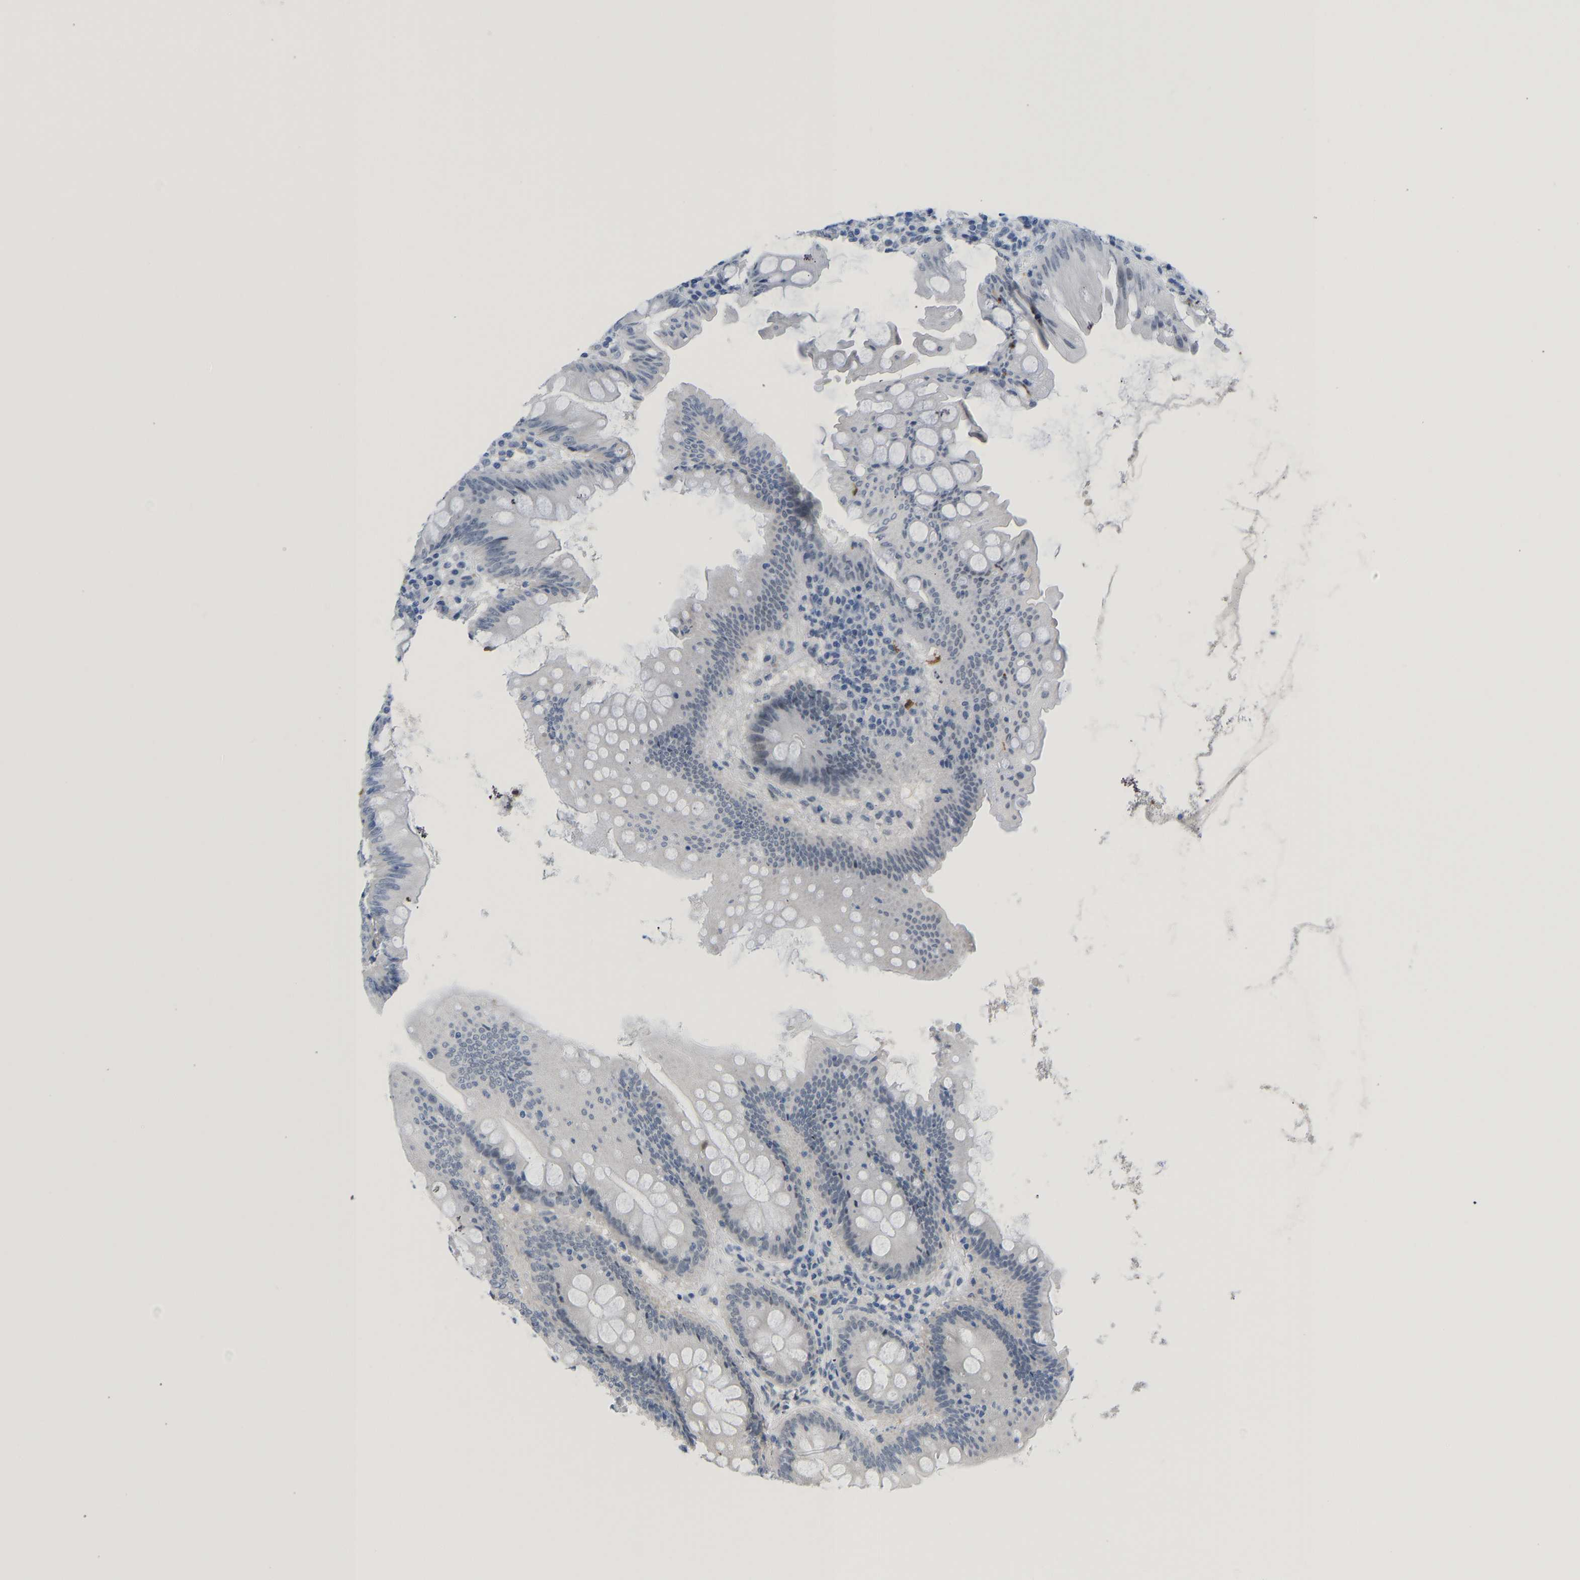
{"staining": {"intensity": "negative", "quantity": "none", "location": "none"}, "tissue": "appendix", "cell_type": "Glandular cells", "image_type": "normal", "snomed": [{"axis": "morphology", "description": "Normal tissue, NOS"}, {"axis": "topography", "description": "Appendix"}], "caption": "High magnification brightfield microscopy of unremarkable appendix stained with DAB (brown) and counterstained with hematoxylin (blue): glandular cells show no significant staining.", "gene": "TXNDC2", "patient": {"sex": "male", "age": 56}}